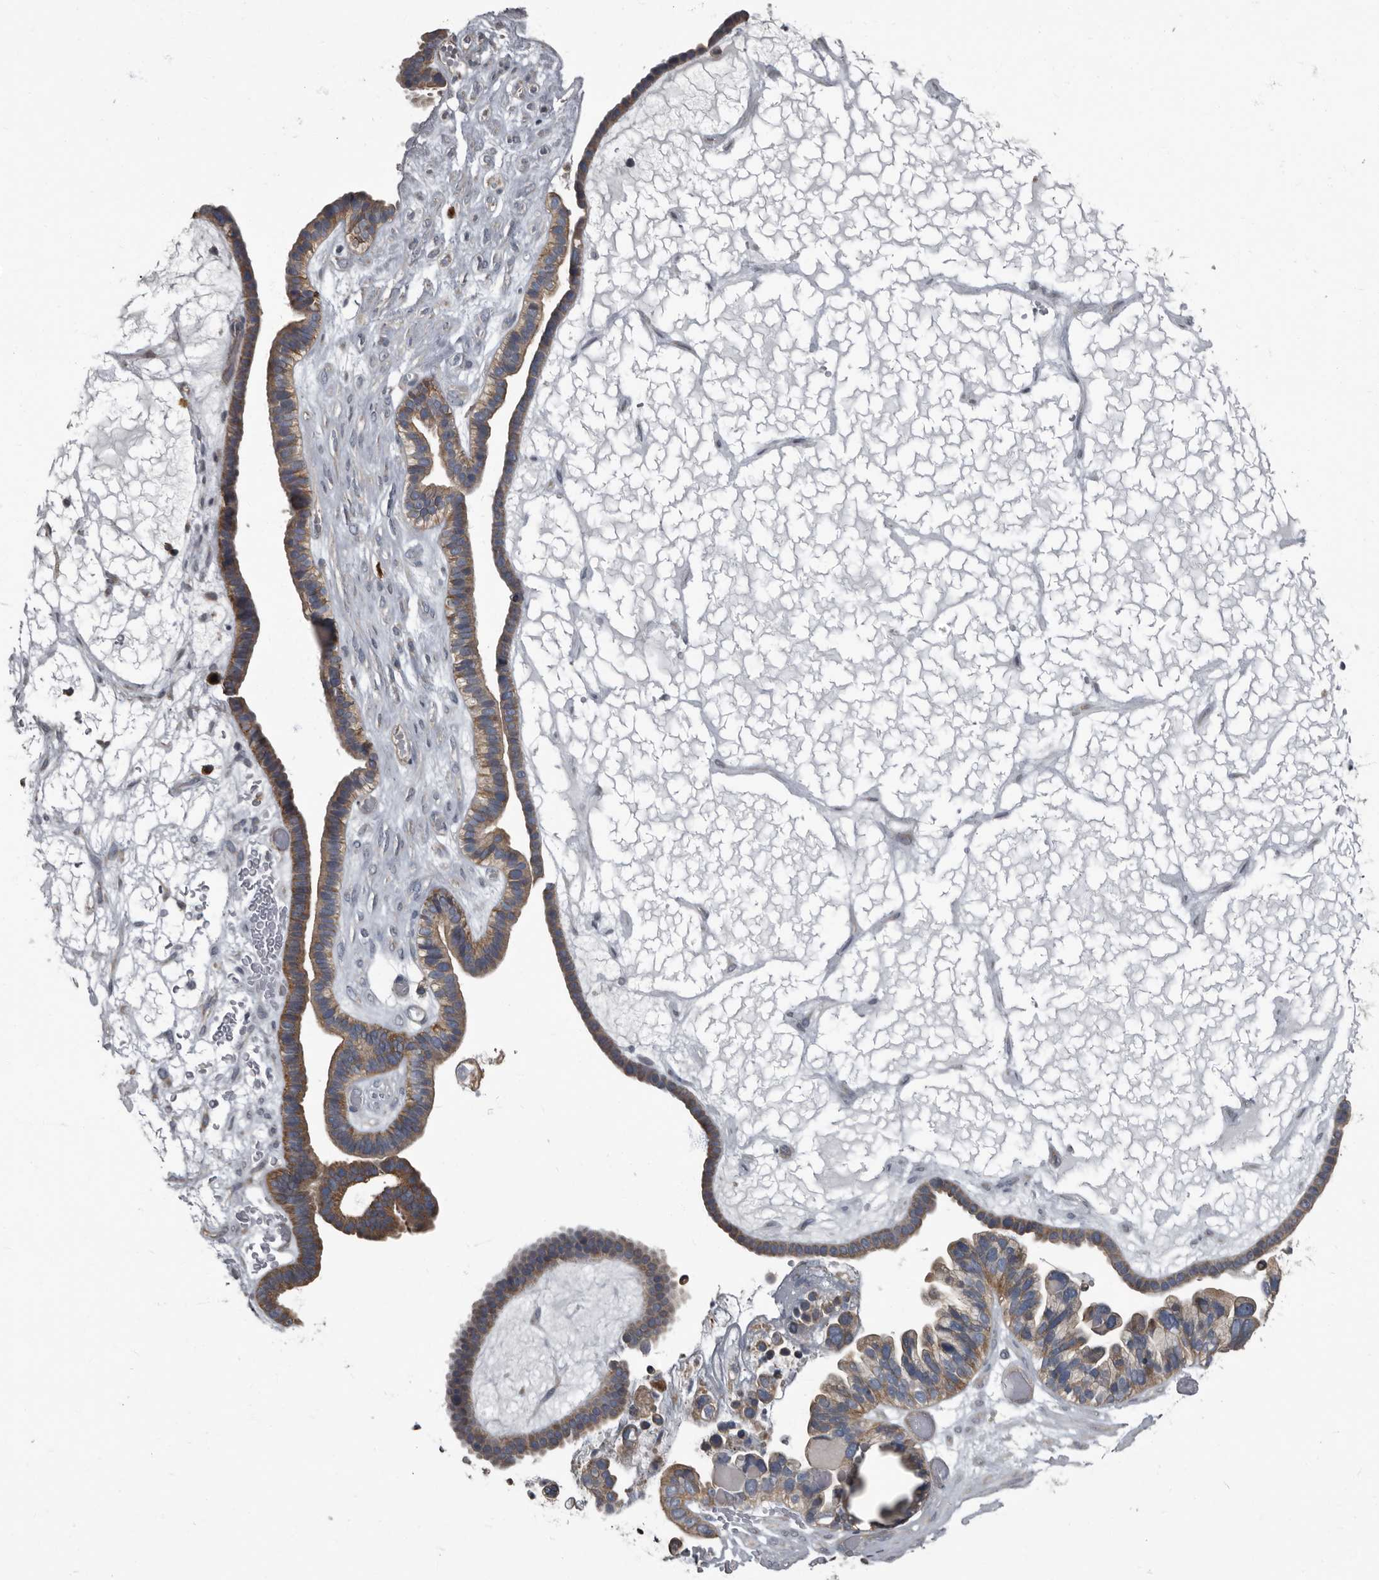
{"staining": {"intensity": "moderate", "quantity": ">75%", "location": "cytoplasmic/membranous"}, "tissue": "ovarian cancer", "cell_type": "Tumor cells", "image_type": "cancer", "snomed": [{"axis": "morphology", "description": "Cystadenocarcinoma, serous, NOS"}, {"axis": "topography", "description": "Ovary"}], "caption": "Serous cystadenocarcinoma (ovarian) was stained to show a protein in brown. There is medium levels of moderate cytoplasmic/membranous expression in approximately >75% of tumor cells. Using DAB (brown) and hematoxylin (blue) stains, captured at high magnification using brightfield microscopy.", "gene": "TPD52L1", "patient": {"sex": "female", "age": 56}}